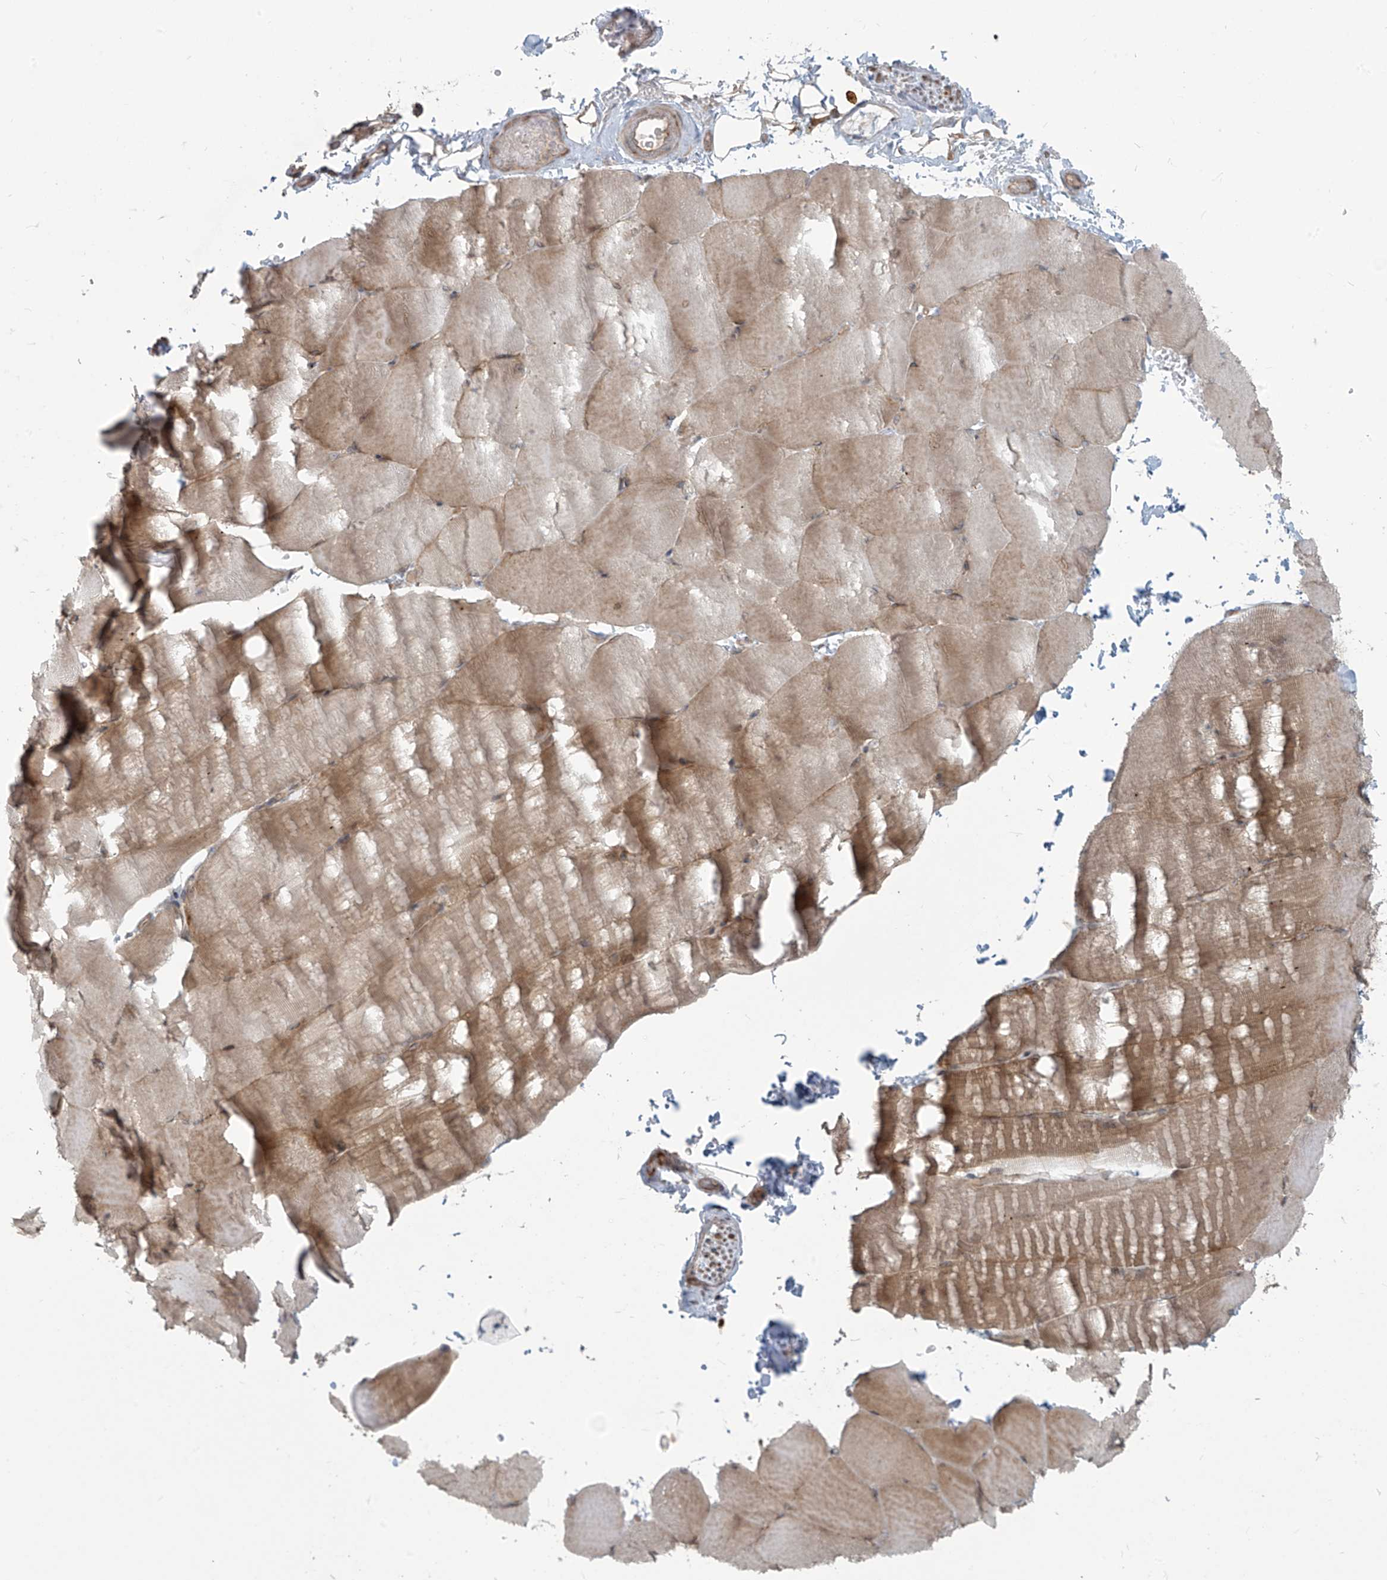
{"staining": {"intensity": "moderate", "quantity": "25%-75%", "location": "cytoplasmic/membranous"}, "tissue": "skeletal muscle", "cell_type": "Myocytes", "image_type": "normal", "snomed": [{"axis": "morphology", "description": "Normal tissue, NOS"}, {"axis": "topography", "description": "Skeletal muscle"}, {"axis": "topography", "description": "Parathyroid gland"}], "caption": "Immunohistochemistry (IHC) micrograph of unremarkable skeletal muscle stained for a protein (brown), which displays medium levels of moderate cytoplasmic/membranous expression in approximately 25%-75% of myocytes.", "gene": "KATNIP", "patient": {"sex": "female", "age": 37}}